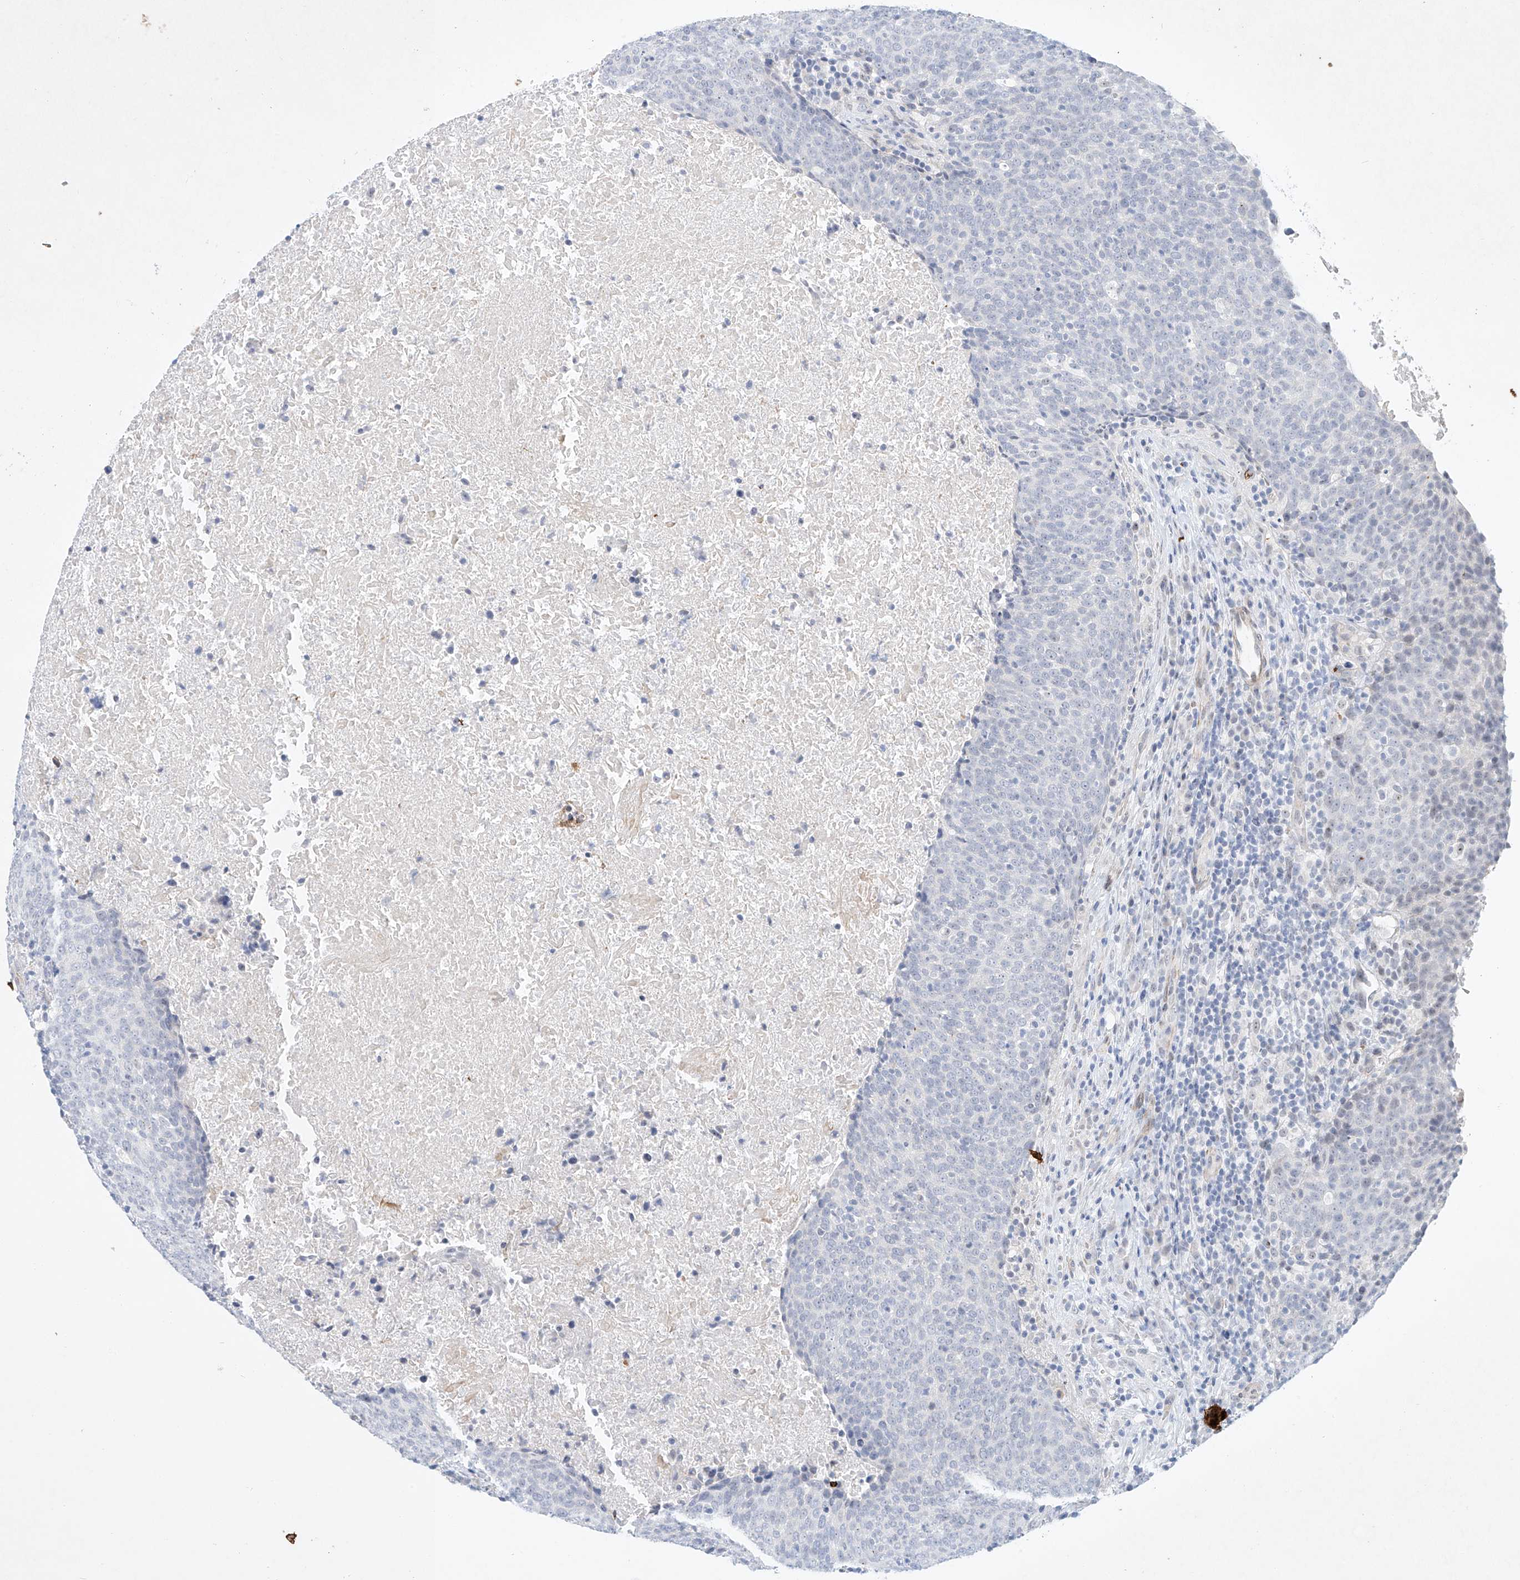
{"staining": {"intensity": "negative", "quantity": "none", "location": "none"}, "tissue": "head and neck cancer", "cell_type": "Tumor cells", "image_type": "cancer", "snomed": [{"axis": "morphology", "description": "Squamous cell carcinoma, NOS"}, {"axis": "morphology", "description": "Squamous cell carcinoma, metastatic, NOS"}, {"axis": "topography", "description": "Lymph node"}, {"axis": "topography", "description": "Head-Neck"}], "caption": "Immunohistochemistry histopathology image of neoplastic tissue: metastatic squamous cell carcinoma (head and neck) stained with DAB (3,3'-diaminobenzidine) exhibits no significant protein expression in tumor cells. Nuclei are stained in blue.", "gene": "REEP2", "patient": {"sex": "male", "age": 62}}